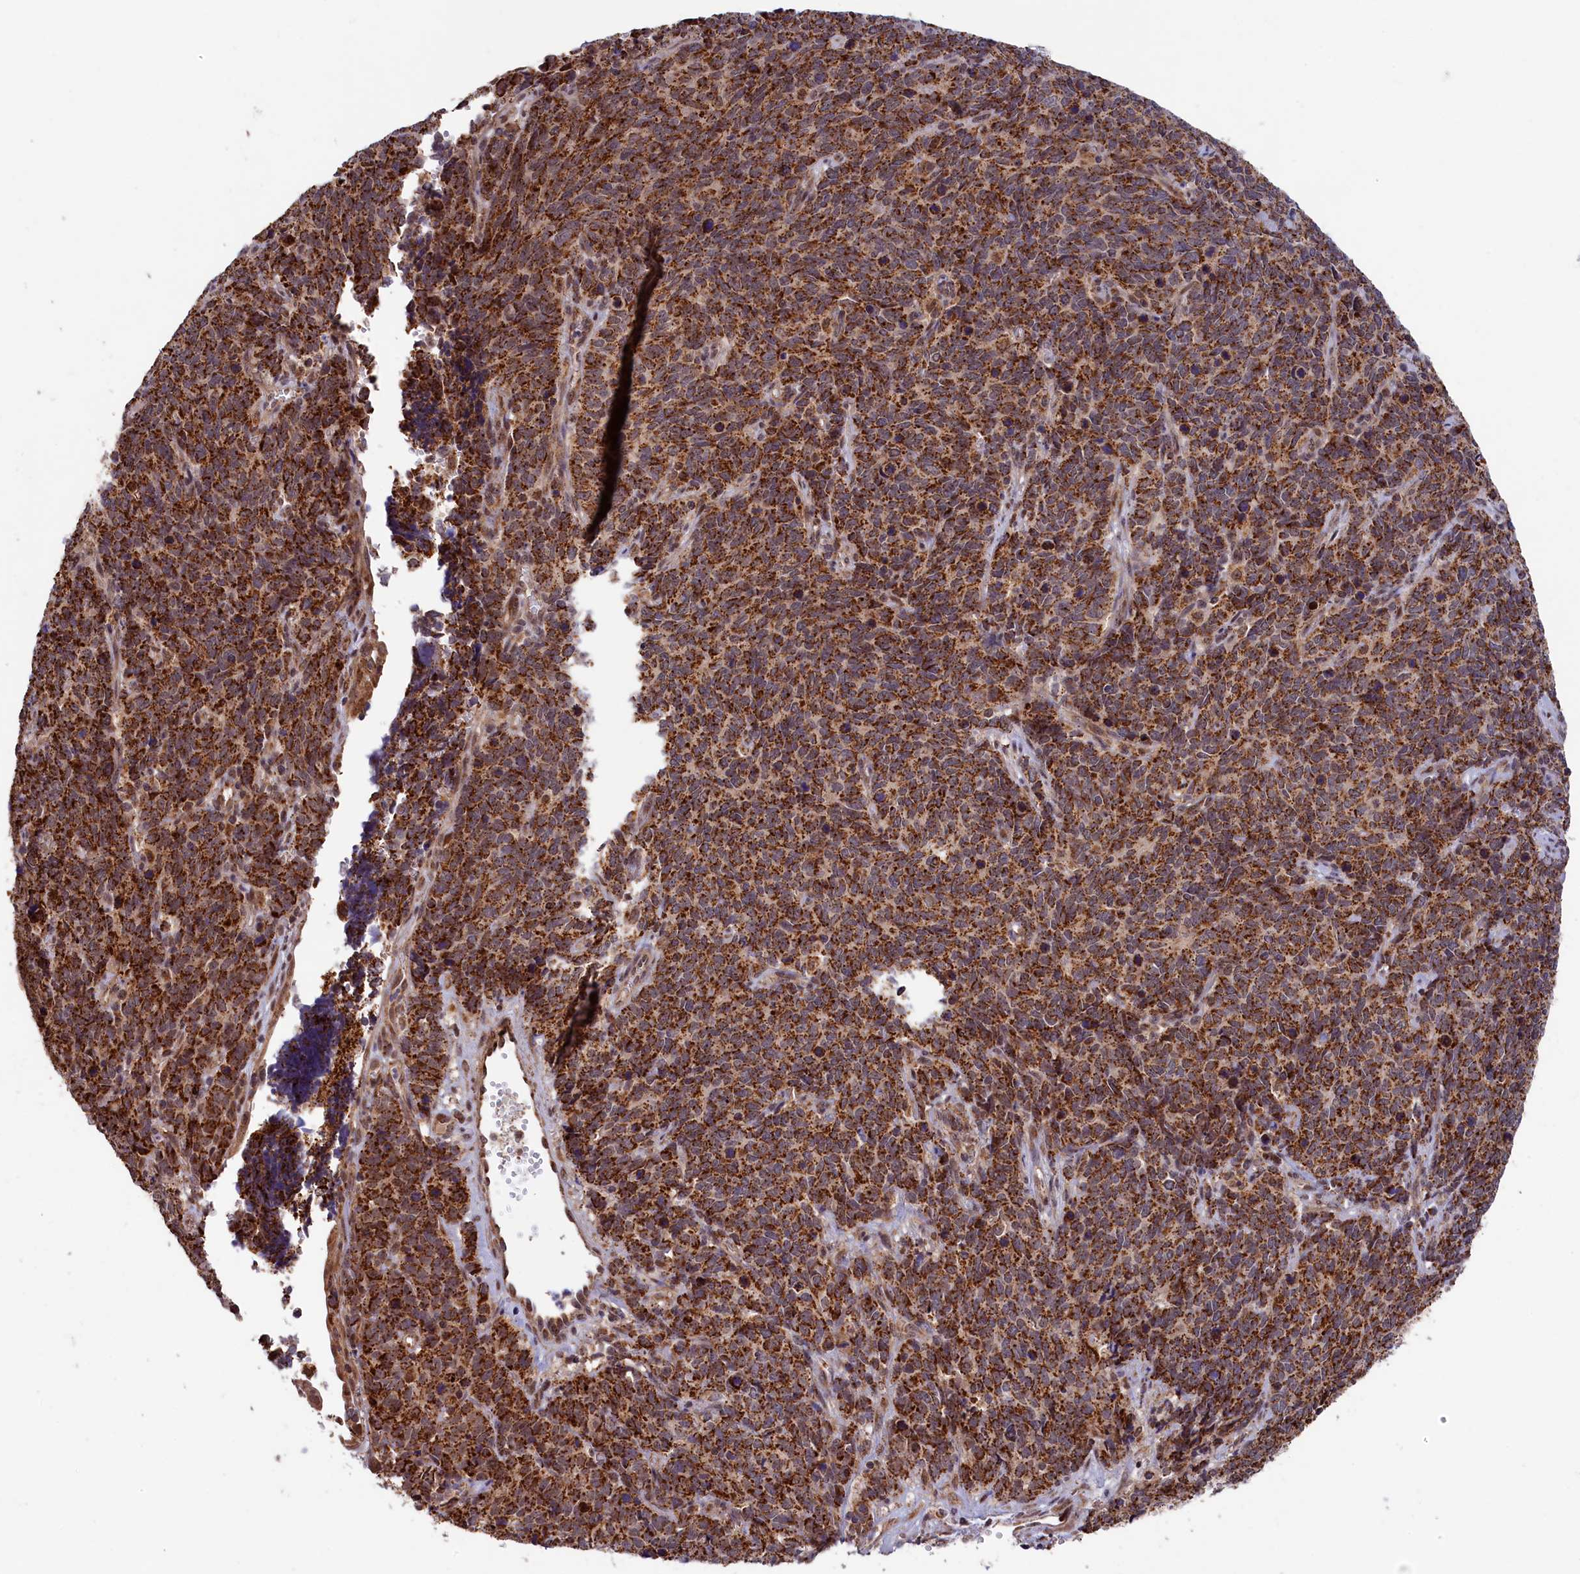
{"staining": {"intensity": "strong", "quantity": ">75%", "location": "cytoplasmic/membranous"}, "tissue": "cervical cancer", "cell_type": "Tumor cells", "image_type": "cancer", "snomed": [{"axis": "morphology", "description": "Squamous cell carcinoma, NOS"}, {"axis": "topography", "description": "Cervix"}], "caption": "Protein staining displays strong cytoplasmic/membranous positivity in about >75% of tumor cells in squamous cell carcinoma (cervical).", "gene": "DUS3L", "patient": {"sex": "female", "age": 60}}